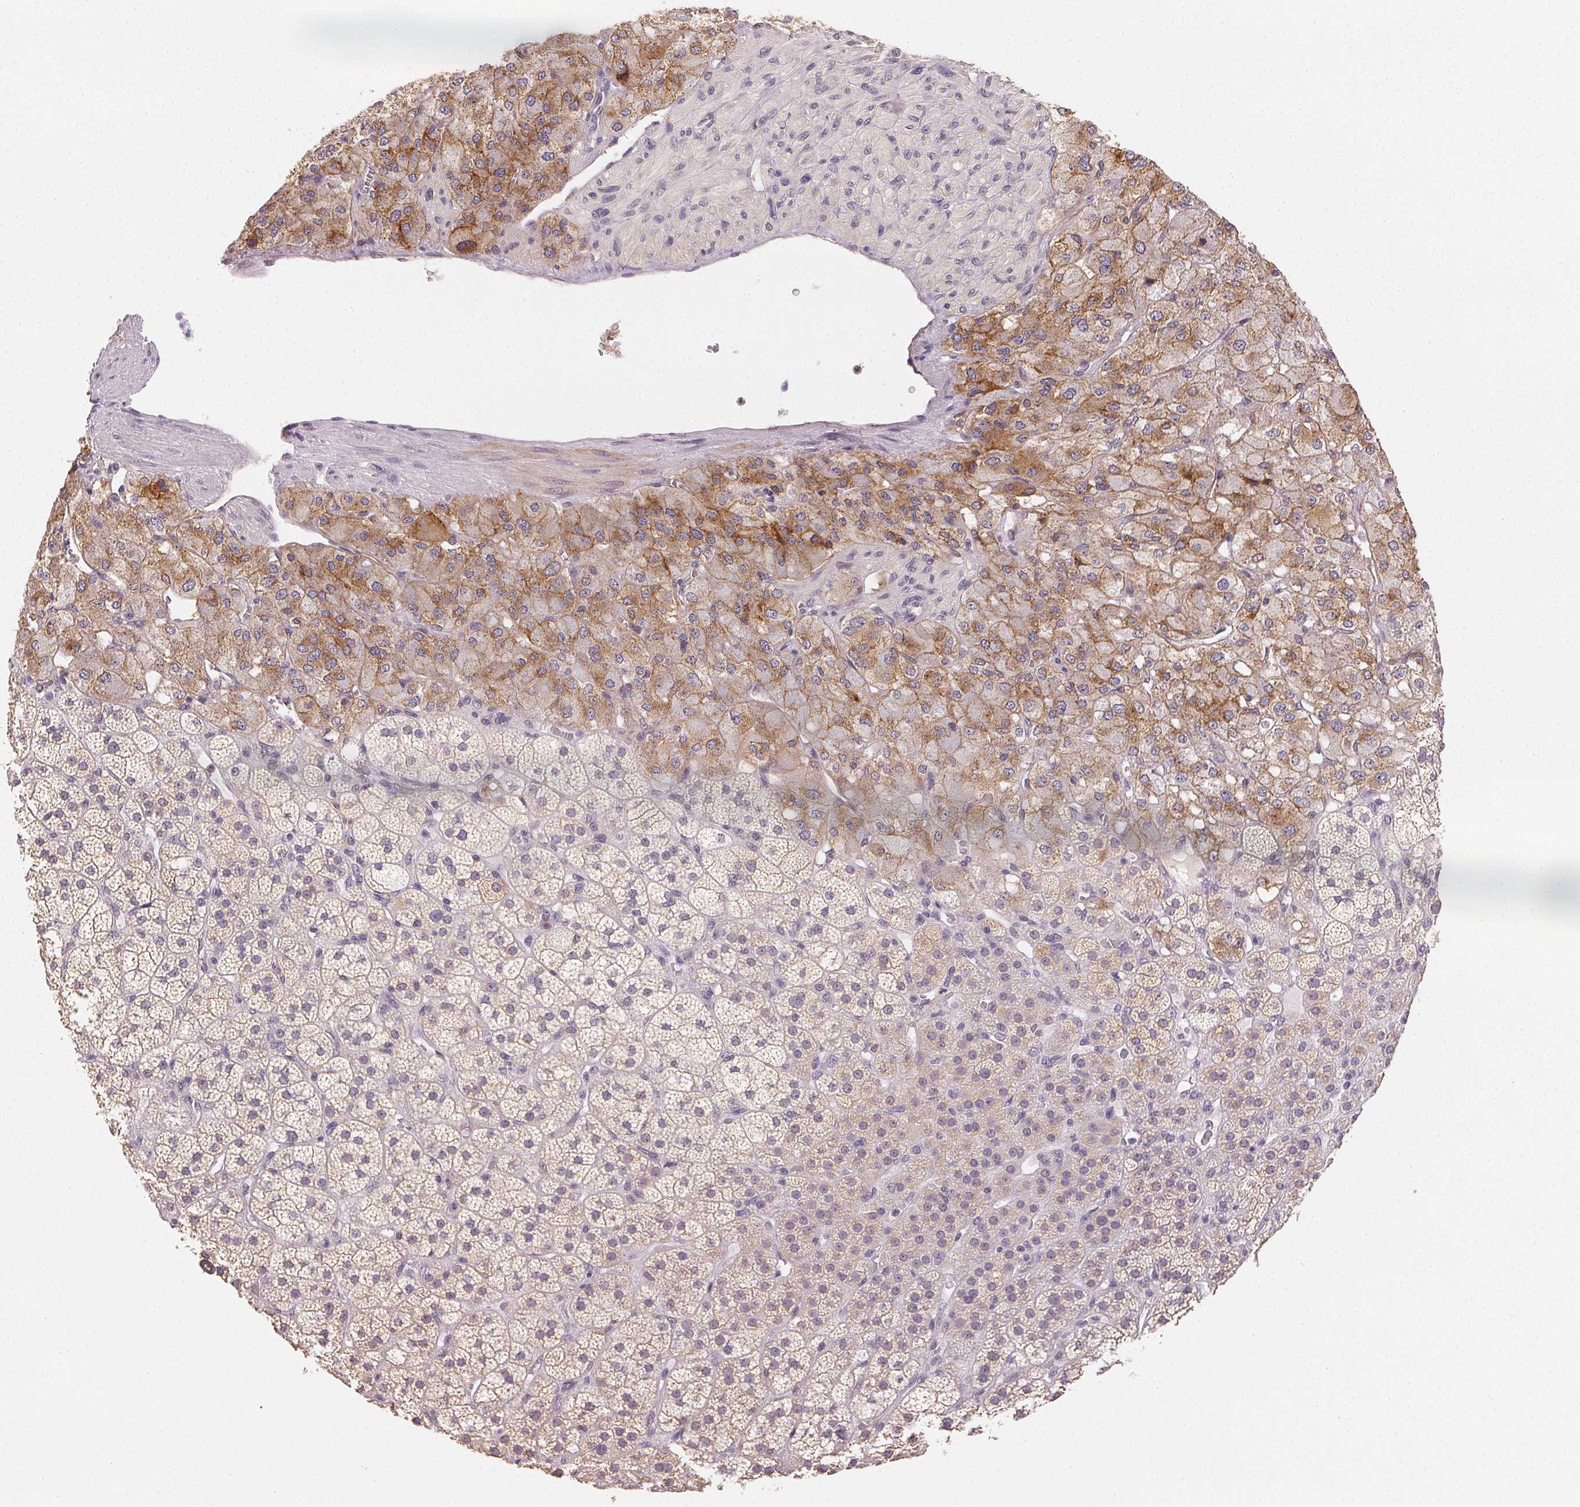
{"staining": {"intensity": "moderate", "quantity": "25%-75%", "location": "cytoplasmic/membranous"}, "tissue": "adrenal gland", "cell_type": "Glandular cells", "image_type": "normal", "snomed": [{"axis": "morphology", "description": "Normal tissue, NOS"}, {"axis": "topography", "description": "Adrenal gland"}], "caption": "Human adrenal gland stained for a protein (brown) reveals moderate cytoplasmic/membranous positive expression in approximately 25%-75% of glandular cells.", "gene": "SEZ6L2", "patient": {"sex": "female", "age": 60}}